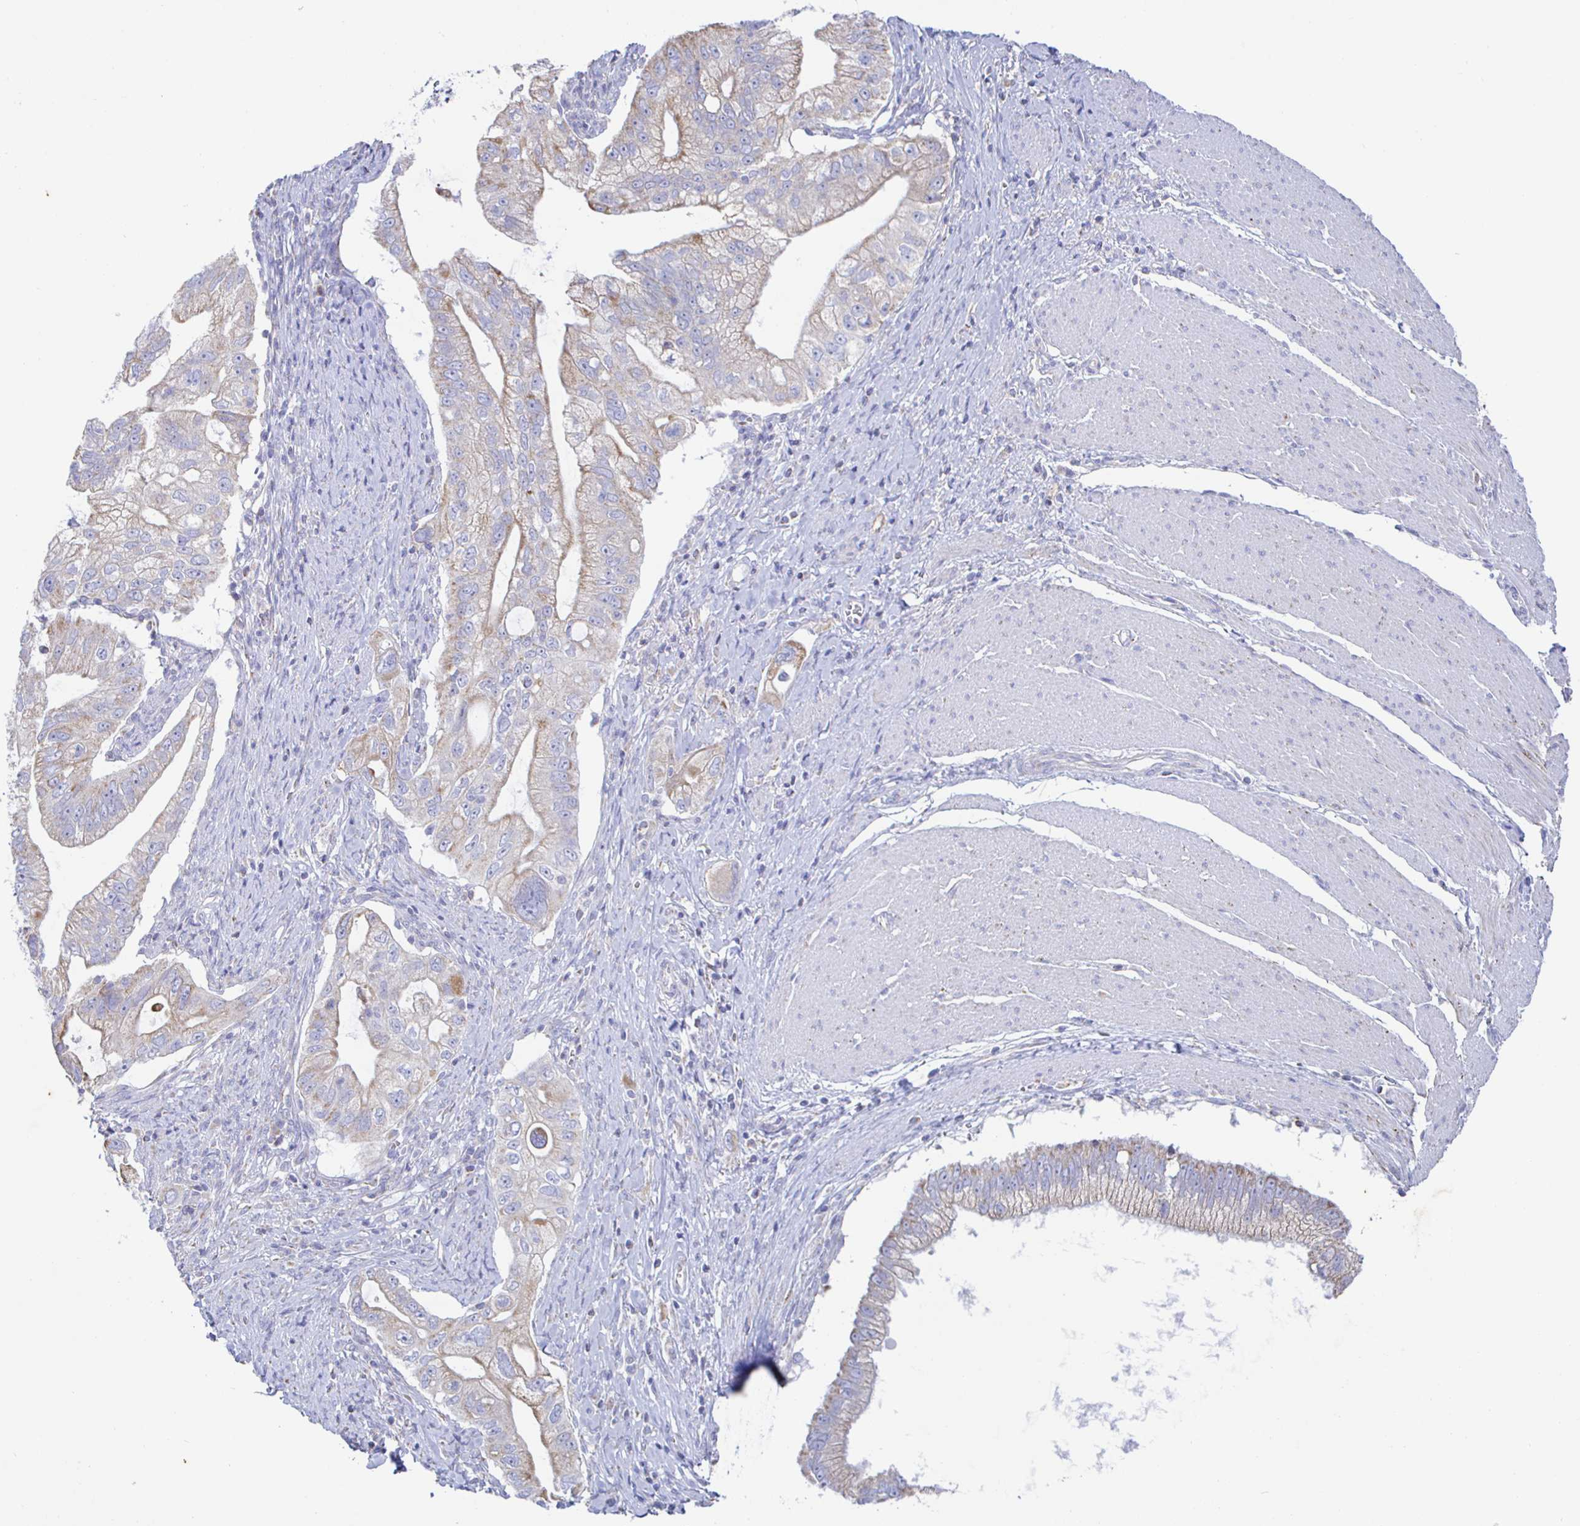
{"staining": {"intensity": "weak", "quantity": "25%-75%", "location": "cytoplasmic/membranous"}, "tissue": "pancreatic cancer", "cell_type": "Tumor cells", "image_type": "cancer", "snomed": [{"axis": "morphology", "description": "Adenocarcinoma, NOS"}, {"axis": "topography", "description": "Pancreas"}], "caption": "Protein expression analysis of human pancreatic cancer (adenocarcinoma) reveals weak cytoplasmic/membranous staining in approximately 25%-75% of tumor cells.", "gene": "SYNGR4", "patient": {"sex": "male", "age": 70}}